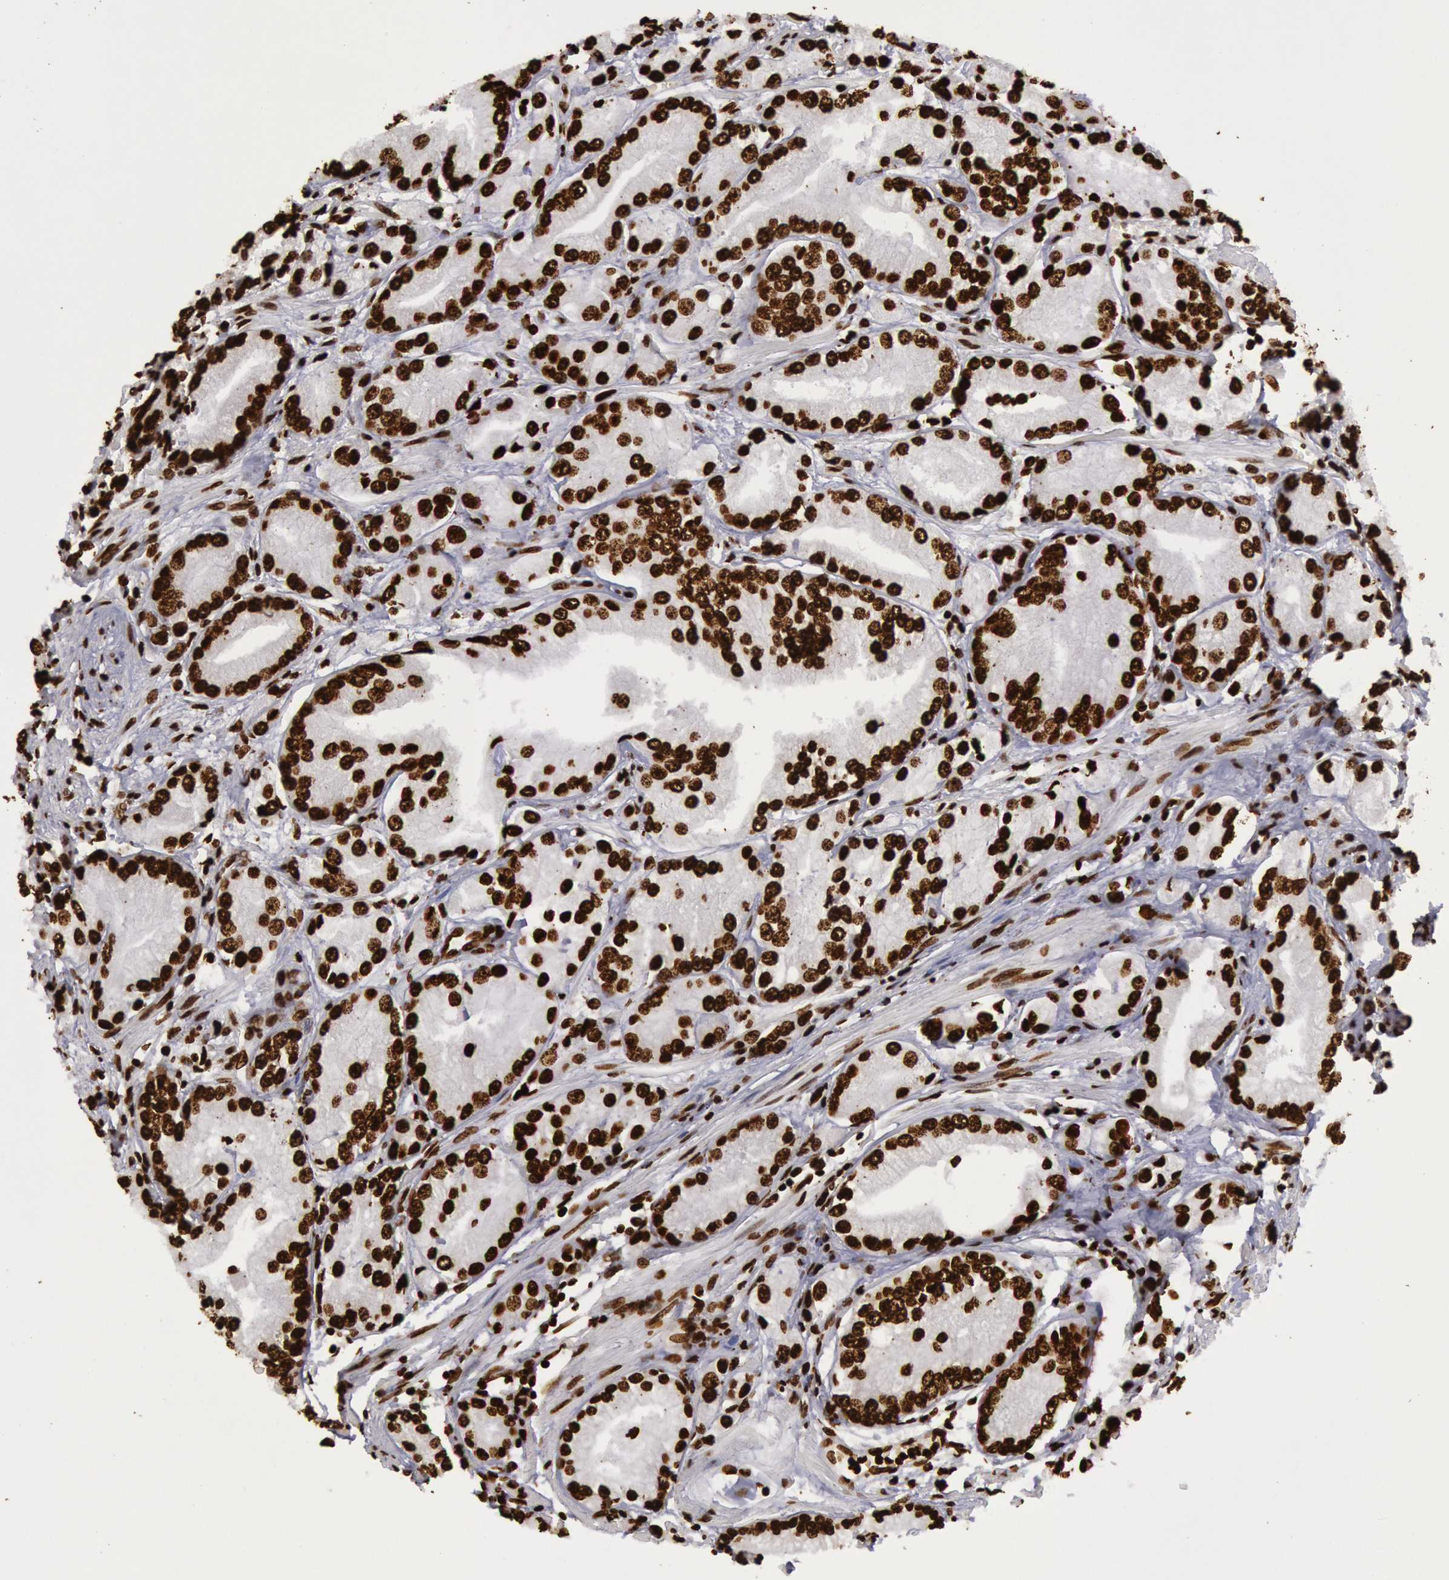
{"staining": {"intensity": "strong", "quantity": ">75%", "location": "nuclear"}, "tissue": "prostate cancer", "cell_type": "Tumor cells", "image_type": "cancer", "snomed": [{"axis": "morphology", "description": "Adenocarcinoma, Medium grade"}, {"axis": "topography", "description": "Prostate"}], "caption": "Prostate cancer (medium-grade adenocarcinoma) was stained to show a protein in brown. There is high levels of strong nuclear expression in approximately >75% of tumor cells.", "gene": "H3-4", "patient": {"sex": "male", "age": 72}}